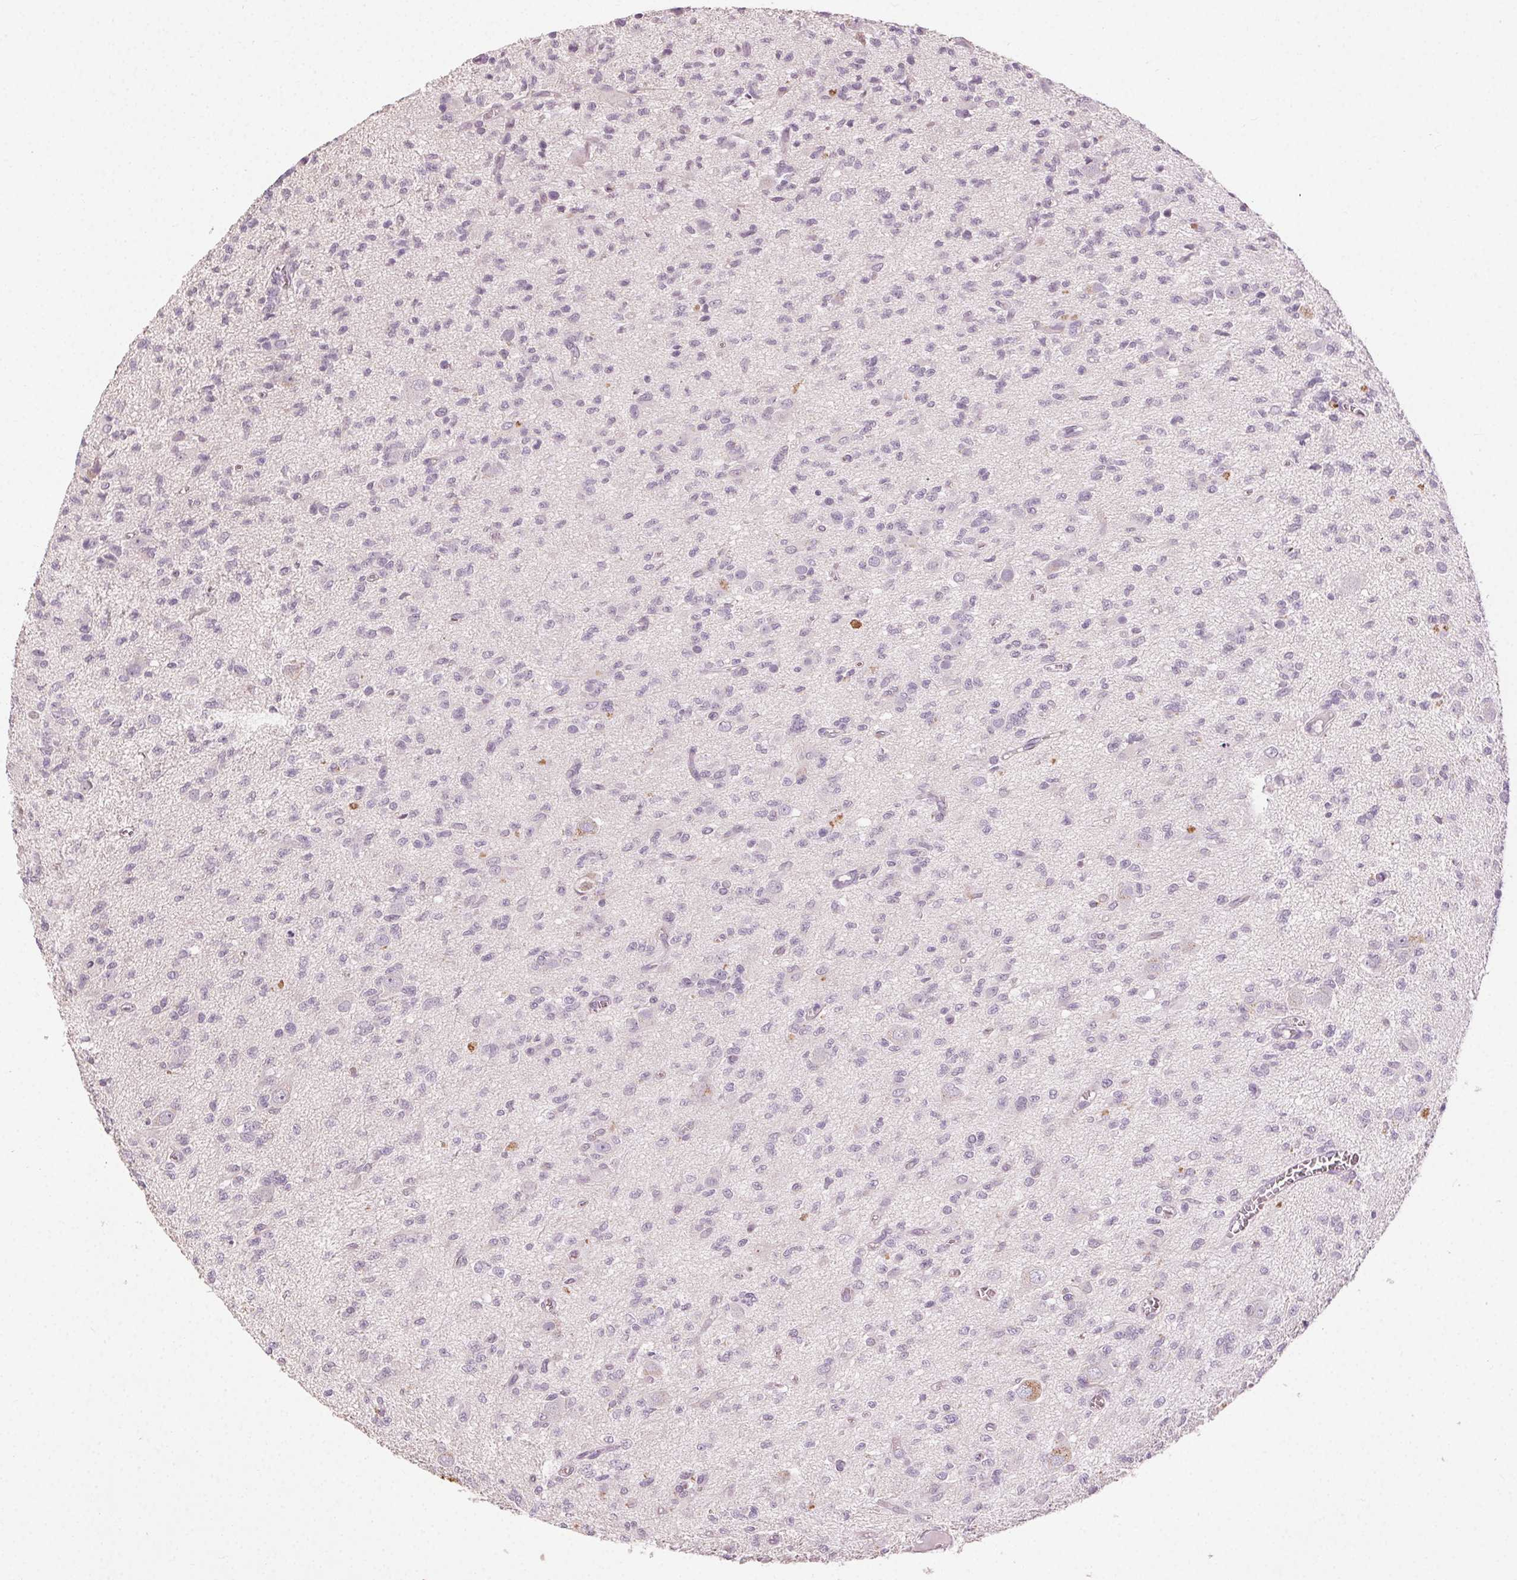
{"staining": {"intensity": "negative", "quantity": "none", "location": "none"}, "tissue": "glioma", "cell_type": "Tumor cells", "image_type": "cancer", "snomed": [{"axis": "morphology", "description": "Glioma, malignant, Low grade"}, {"axis": "topography", "description": "Brain"}], "caption": "The image displays no staining of tumor cells in malignant glioma (low-grade).", "gene": "CLTRN", "patient": {"sex": "male", "age": 64}}